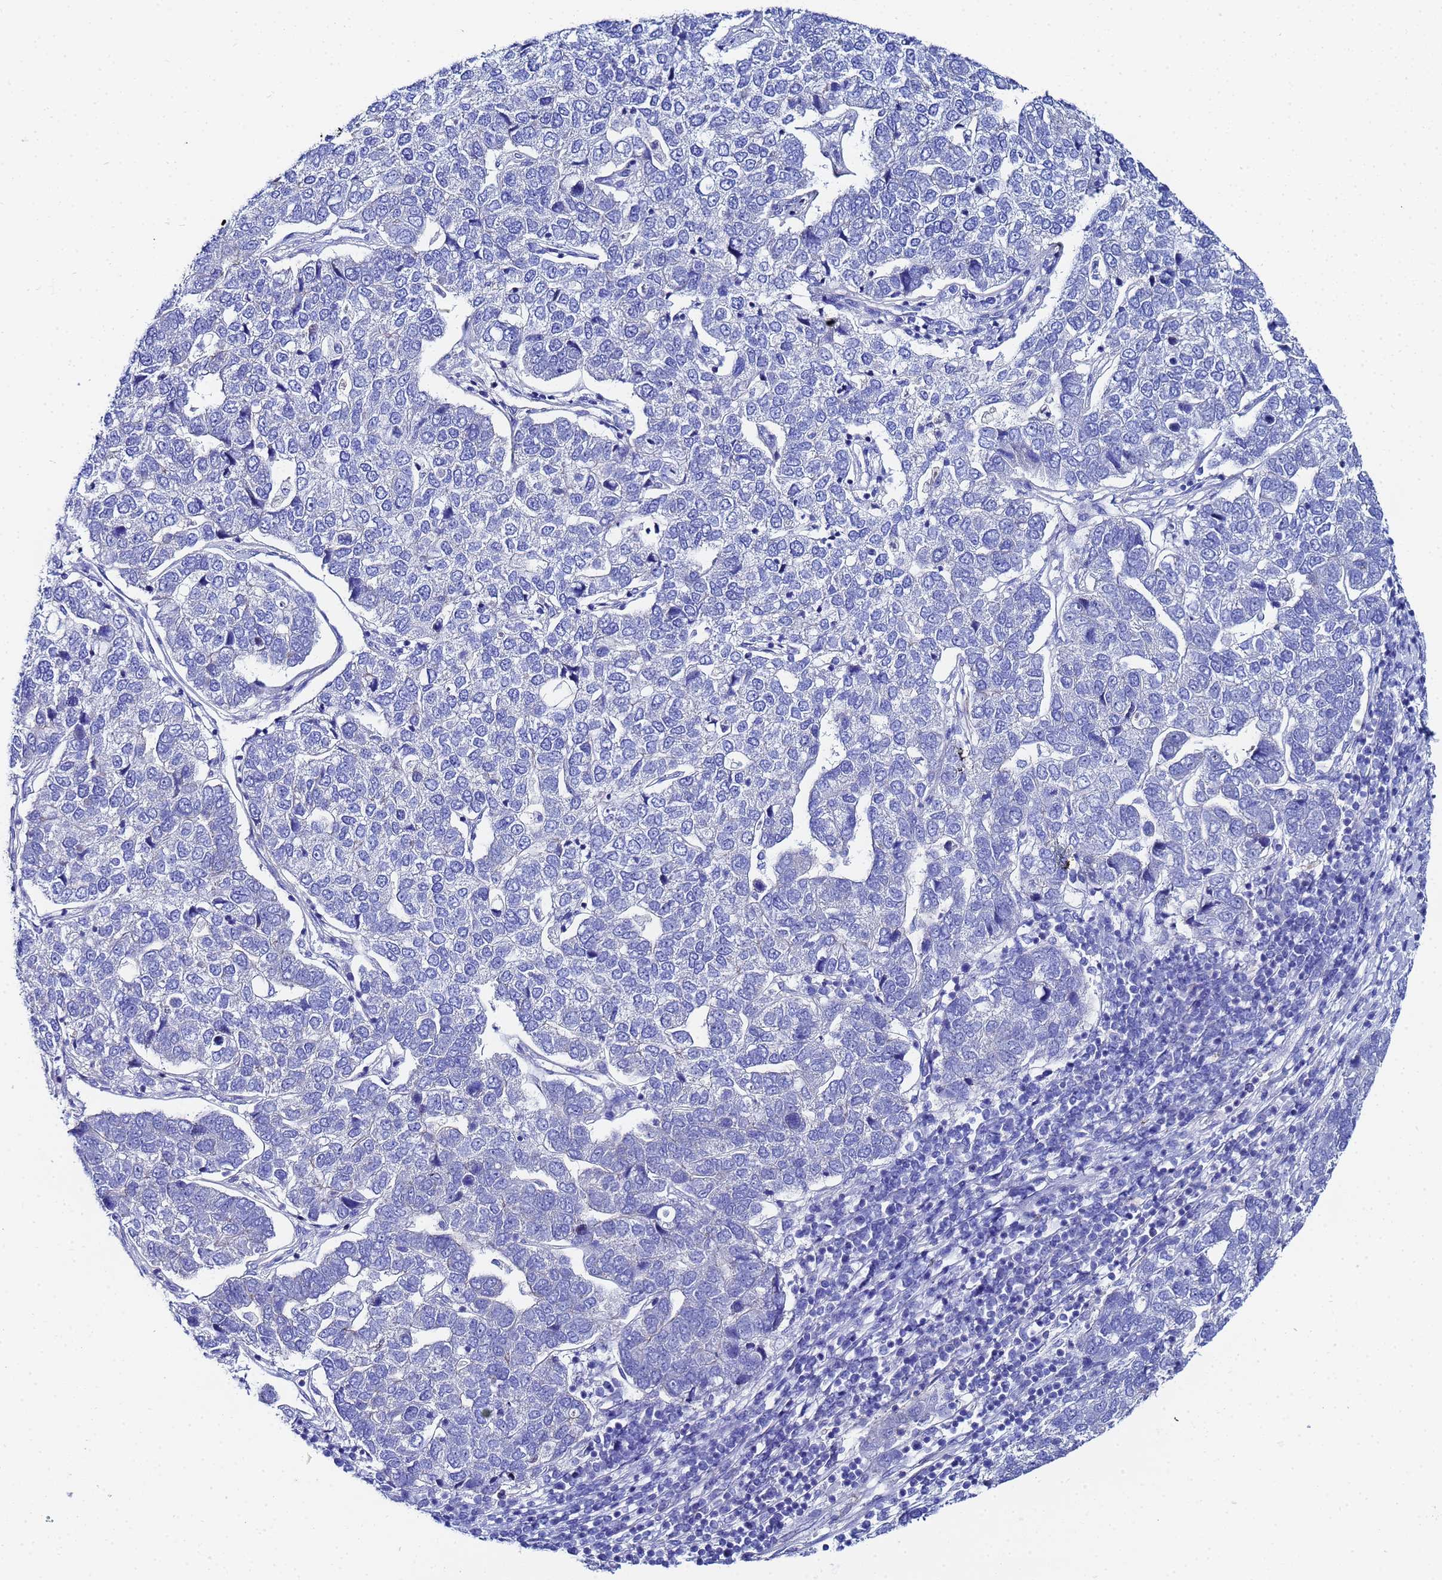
{"staining": {"intensity": "negative", "quantity": "none", "location": "none"}, "tissue": "pancreatic cancer", "cell_type": "Tumor cells", "image_type": "cancer", "snomed": [{"axis": "morphology", "description": "Adenocarcinoma, NOS"}, {"axis": "topography", "description": "Pancreas"}], "caption": "A micrograph of pancreatic adenocarcinoma stained for a protein displays no brown staining in tumor cells. The staining was performed using DAB (3,3'-diaminobenzidine) to visualize the protein expression in brown, while the nuclei were stained in blue with hematoxylin (Magnification: 20x).", "gene": "RAB39B", "patient": {"sex": "female", "age": 61}}